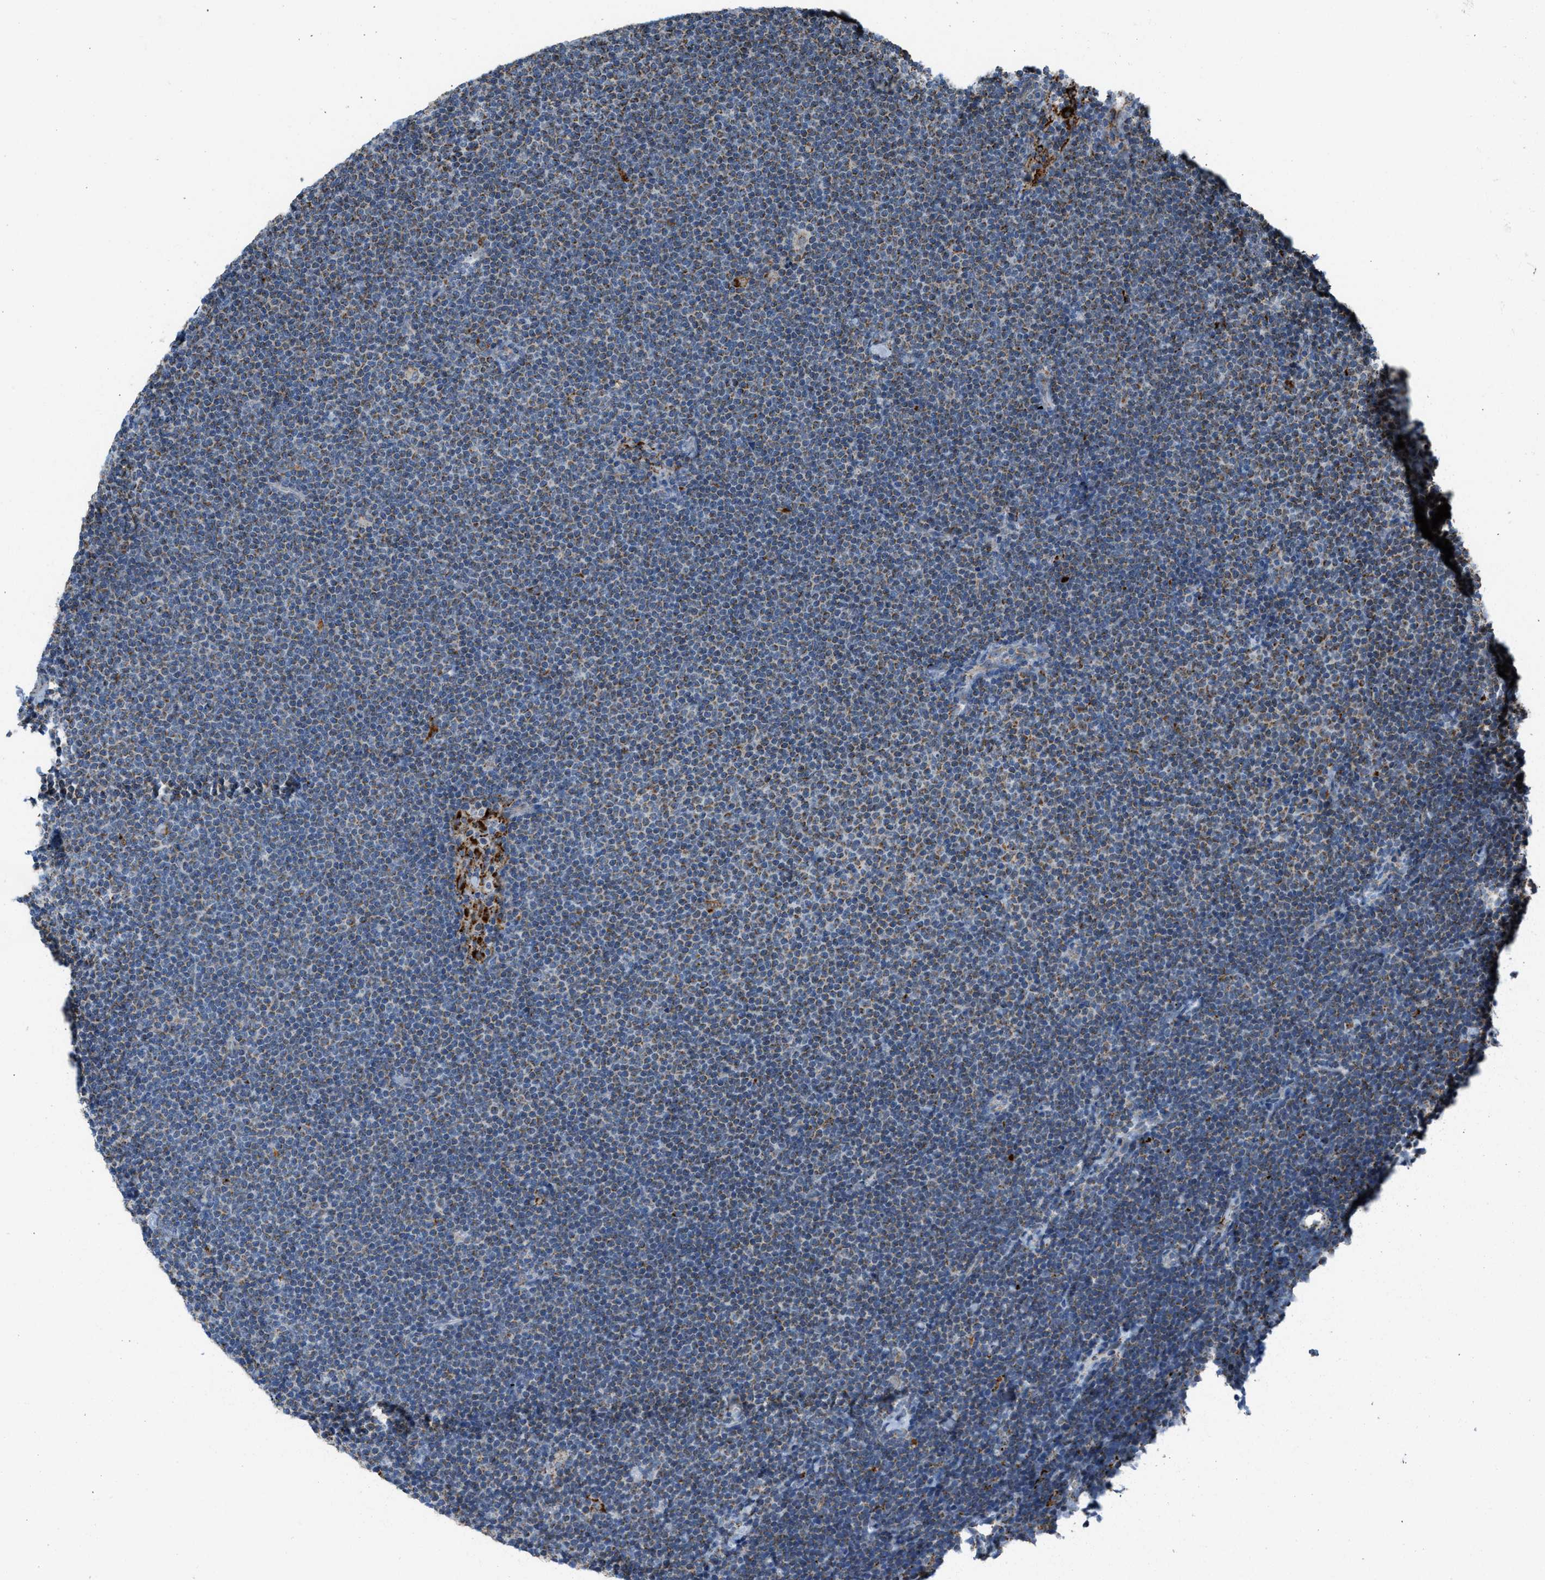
{"staining": {"intensity": "weak", "quantity": ">75%", "location": "cytoplasmic/membranous"}, "tissue": "lymphoma", "cell_type": "Tumor cells", "image_type": "cancer", "snomed": [{"axis": "morphology", "description": "Malignant lymphoma, non-Hodgkin's type, Low grade"}, {"axis": "topography", "description": "Lymph node"}], "caption": "Lymphoma tissue demonstrates weak cytoplasmic/membranous expression in about >75% of tumor cells, visualized by immunohistochemistry.", "gene": "SMIM20", "patient": {"sex": "female", "age": 53}}